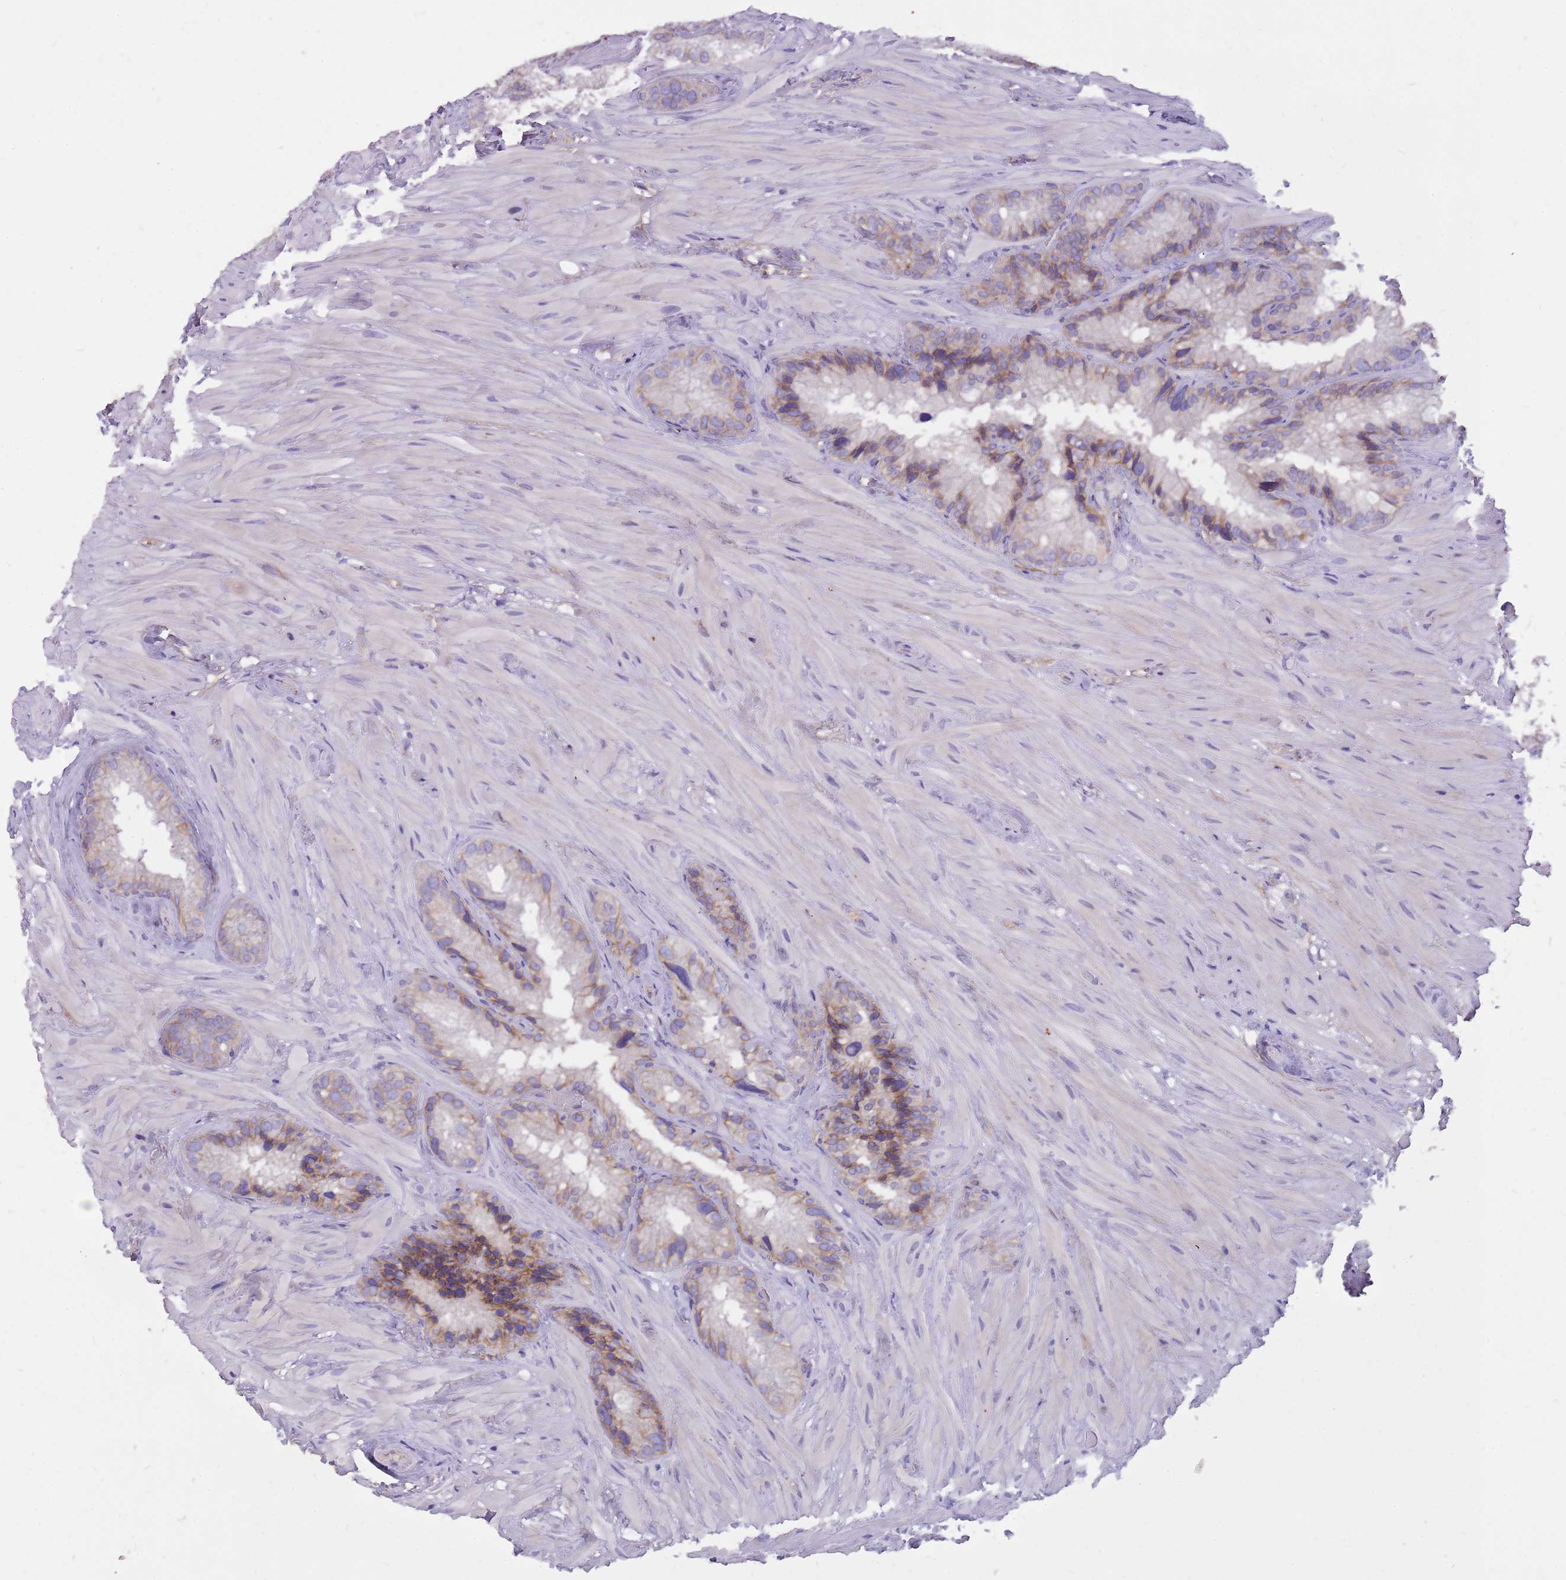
{"staining": {"intensity": "moderate", "quantity": "25%-75%", "location": "cytoplasmic/membranous"}, "tissue": "seminal vesicle", "cell_type": "Glandular cells", "image_type": "normal", "snomed": [{"axis": "morphology", "description": "Normal tissue, NOS"}, {"axis": "topography", "description": "Prostate"}, {"axis": "topography", "description": "Seminal veicle"}], "caption": "Unremarkable seminal vesicle demonstrates moderate cytoplasmic/membranous expression in about 25%-75% of glandular cells, visualized by immunohistochemistry.", "gene": "NTN4", "patient": {"sex": "male", "age": 68}}